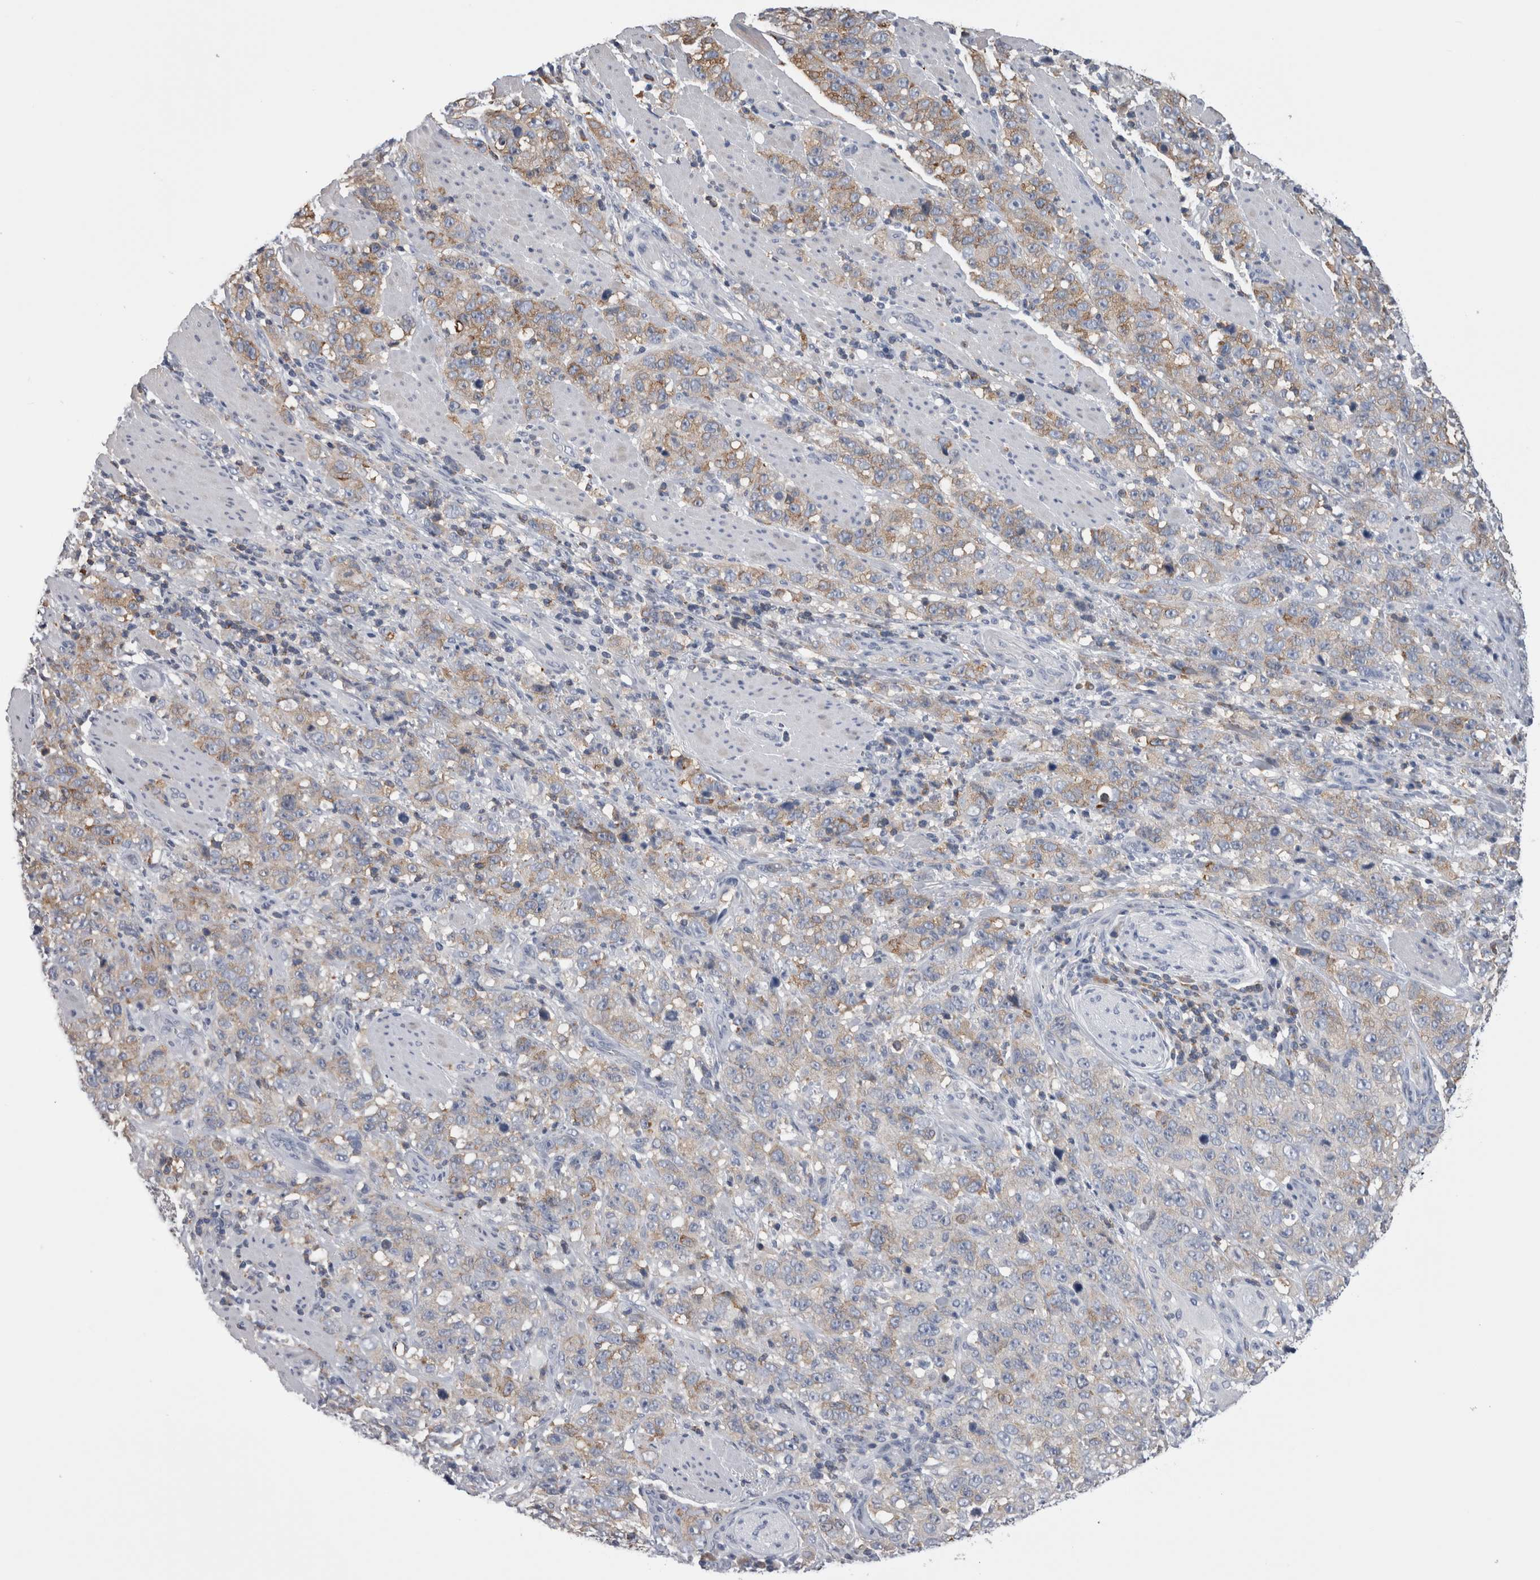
{"staining": {"intensity": "weak", "quantity": "25%-75%", "location": "cytoplasmic/membranous"}, "tissue": "stomach cancer", "cell_type": "Tumor cells", "image_type": "cancer", "snomed": [{"axis": "morphology", "description": "Adenocarcinoma, NOS"}, {"axis": "topography", "description": "Stomach"}], "caption": "Tumor cells exhibit low levels of weak cytoplasmic/membranous expression in about 25%-75% of cells in human stomach cancer.", "gene": "DCTN6", "patient": {"sex": "male", "age": 48}}